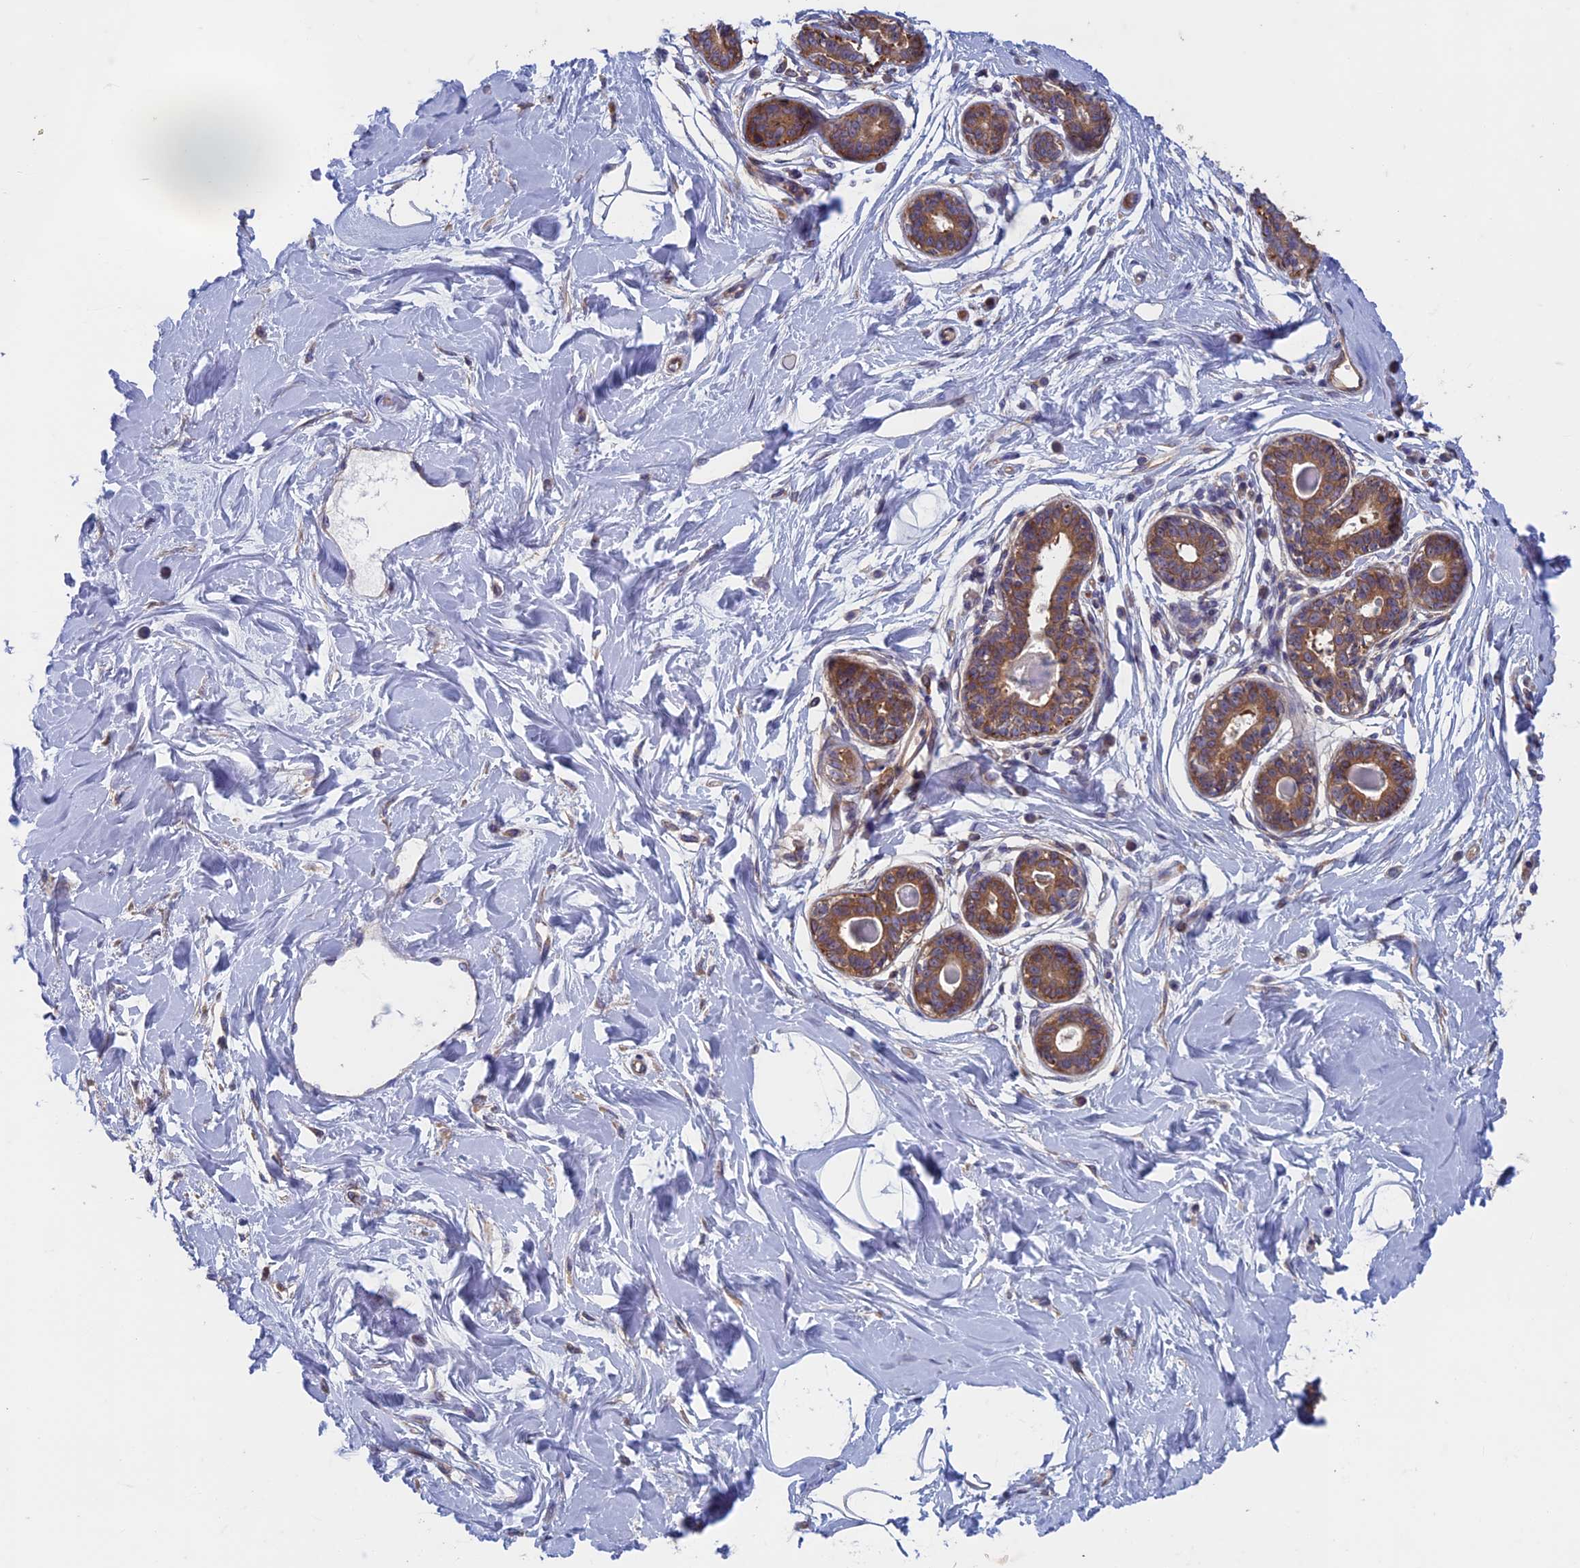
{"staining": {"intensity": "negative", "quantity": "none", "location": "none"}, "tissue": "breast", "cell_type": "Adipocytes", "image_type": "normal", "snomed": [{"axis": "morphology", "description": "Normal tissue, NOS"}, {"axis": "topography", "description": "Breast"}], "caption": "Immunohistochemistry (IHC) of unremarkable human breast exhibits no expression in adipocytes.", "gene": "DNM1L", "patient": {"sex": "female", "age": 45}}